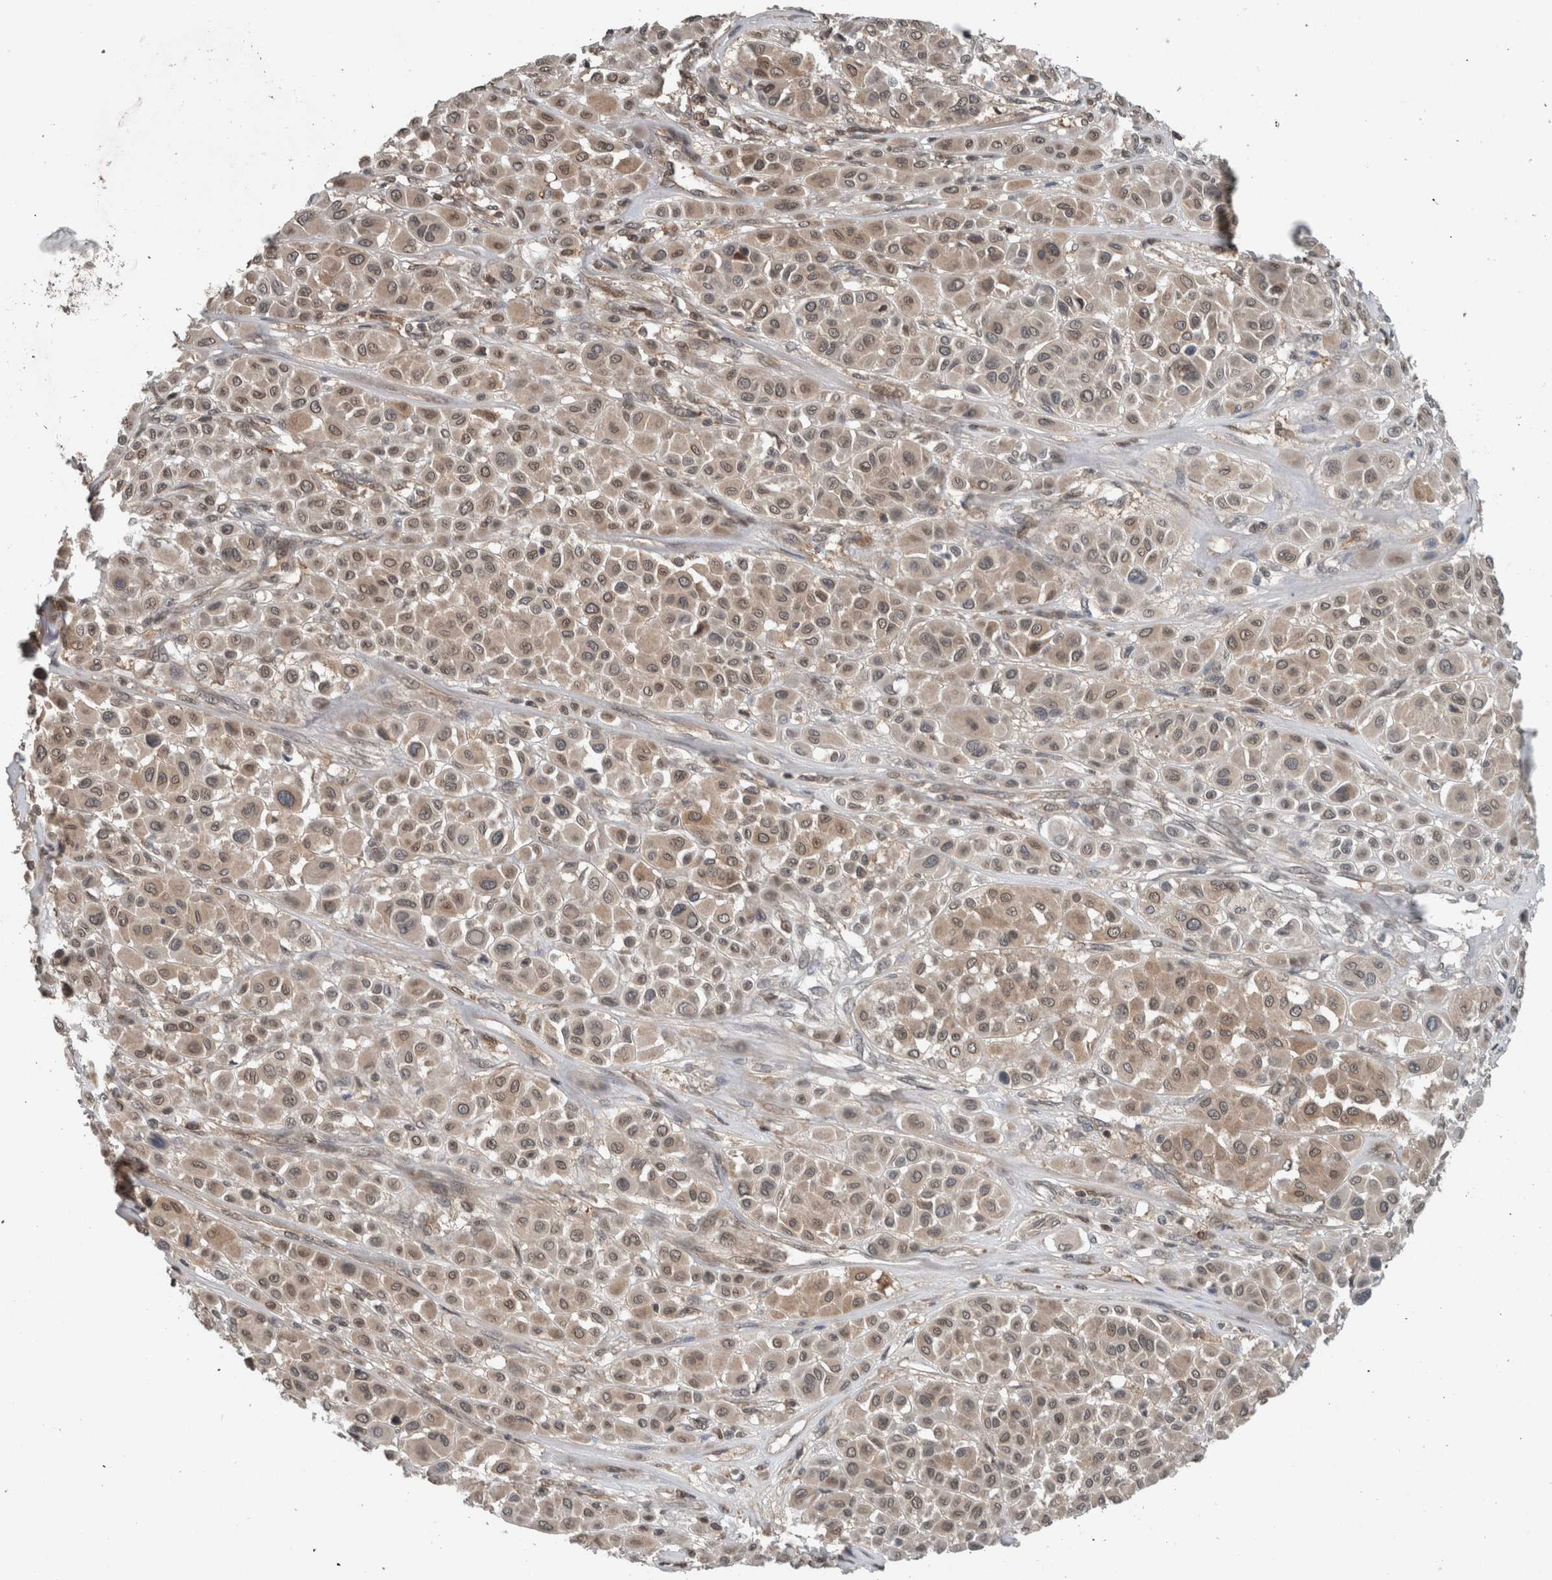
{"staining": {"intensity": "weak", "quantity": ">75%", "location": "cytoplasmic/membranous,nuclear"}, "tissue": "melanoma", "cell_type": "Tumor cells", "image_type": "cancer", "snomed": [{"axis": "morphology", "description": "Malignant melanoma, Metastatic site"}, {"axis": "topography", "description": "Soft tissue"}], "caption": "High-magnification brightfield microscopy of malignant melanoma (metastatic site) stained with DAB (brown) and counterstained with hematoxylin (blue). tumor cells exhibit weak cytoplasmic/membranous and nuclear staining is identified in approximately>75% of cells.", "gene": "SPAG7", "patient": {"sex": "male", "age": 41}}